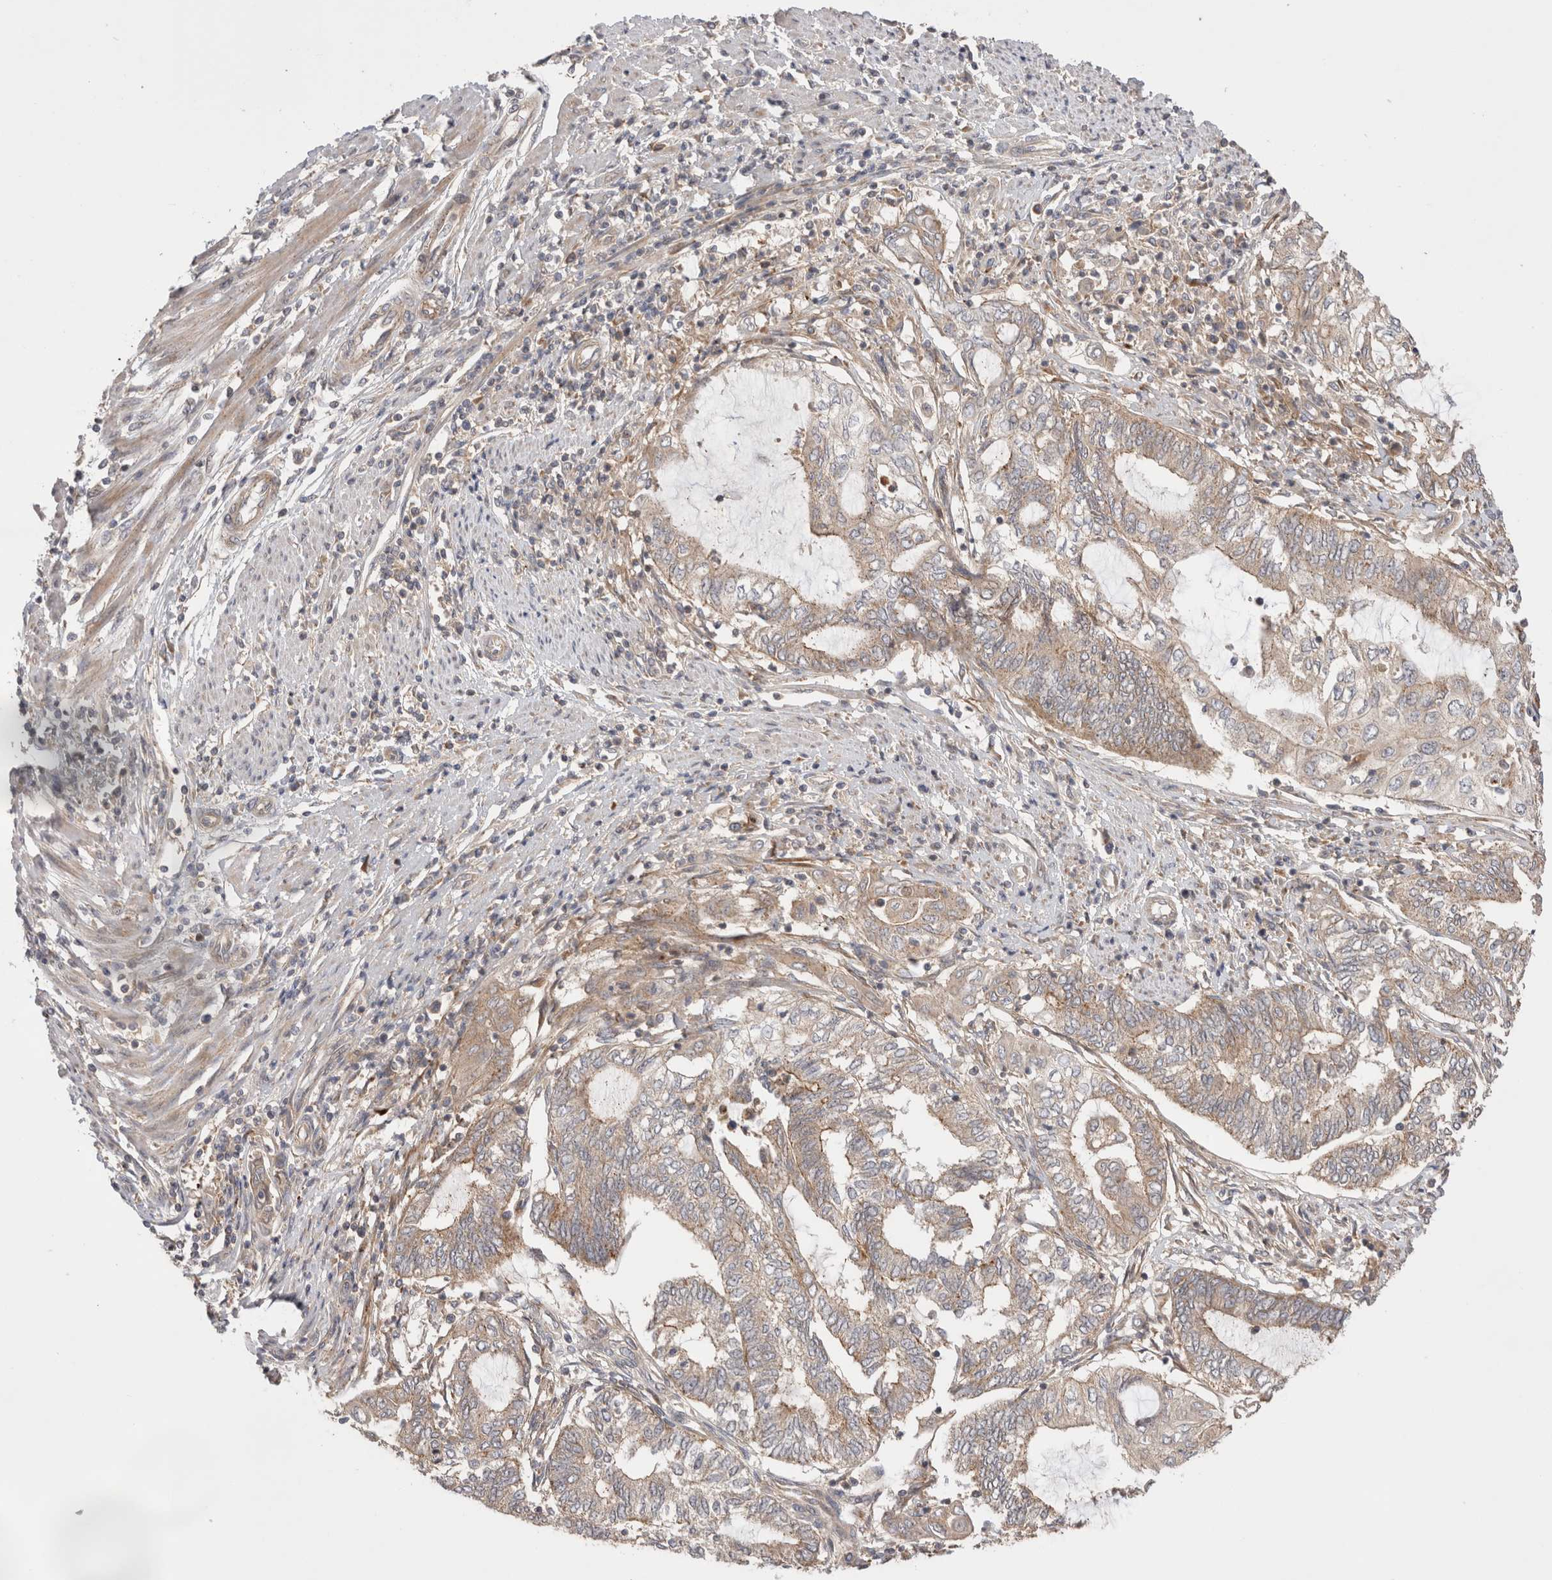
{"staining": {"intensity": "weak", "quantity": ">75%", "location": "cytoplasmic/membranous"}, "tissue": "endometrial cancer", "cell_type": "Tumor cells", "image_type": "cancer", "snomed": [{"axis": "morphology", "description": "Adenocarcinoma, NOS"}, {"axis": "topography", "description": "Uterus"}, {"axis": "topography", "description": "Endometrium"}], "caption": "Adenocarcinoma (endometrial) stained for a protein exhibits weak cytoplasmic/membranous positivity in tumor cells.", "gene": "VPS28", "patient": {"sex": "female", "age": 70}}